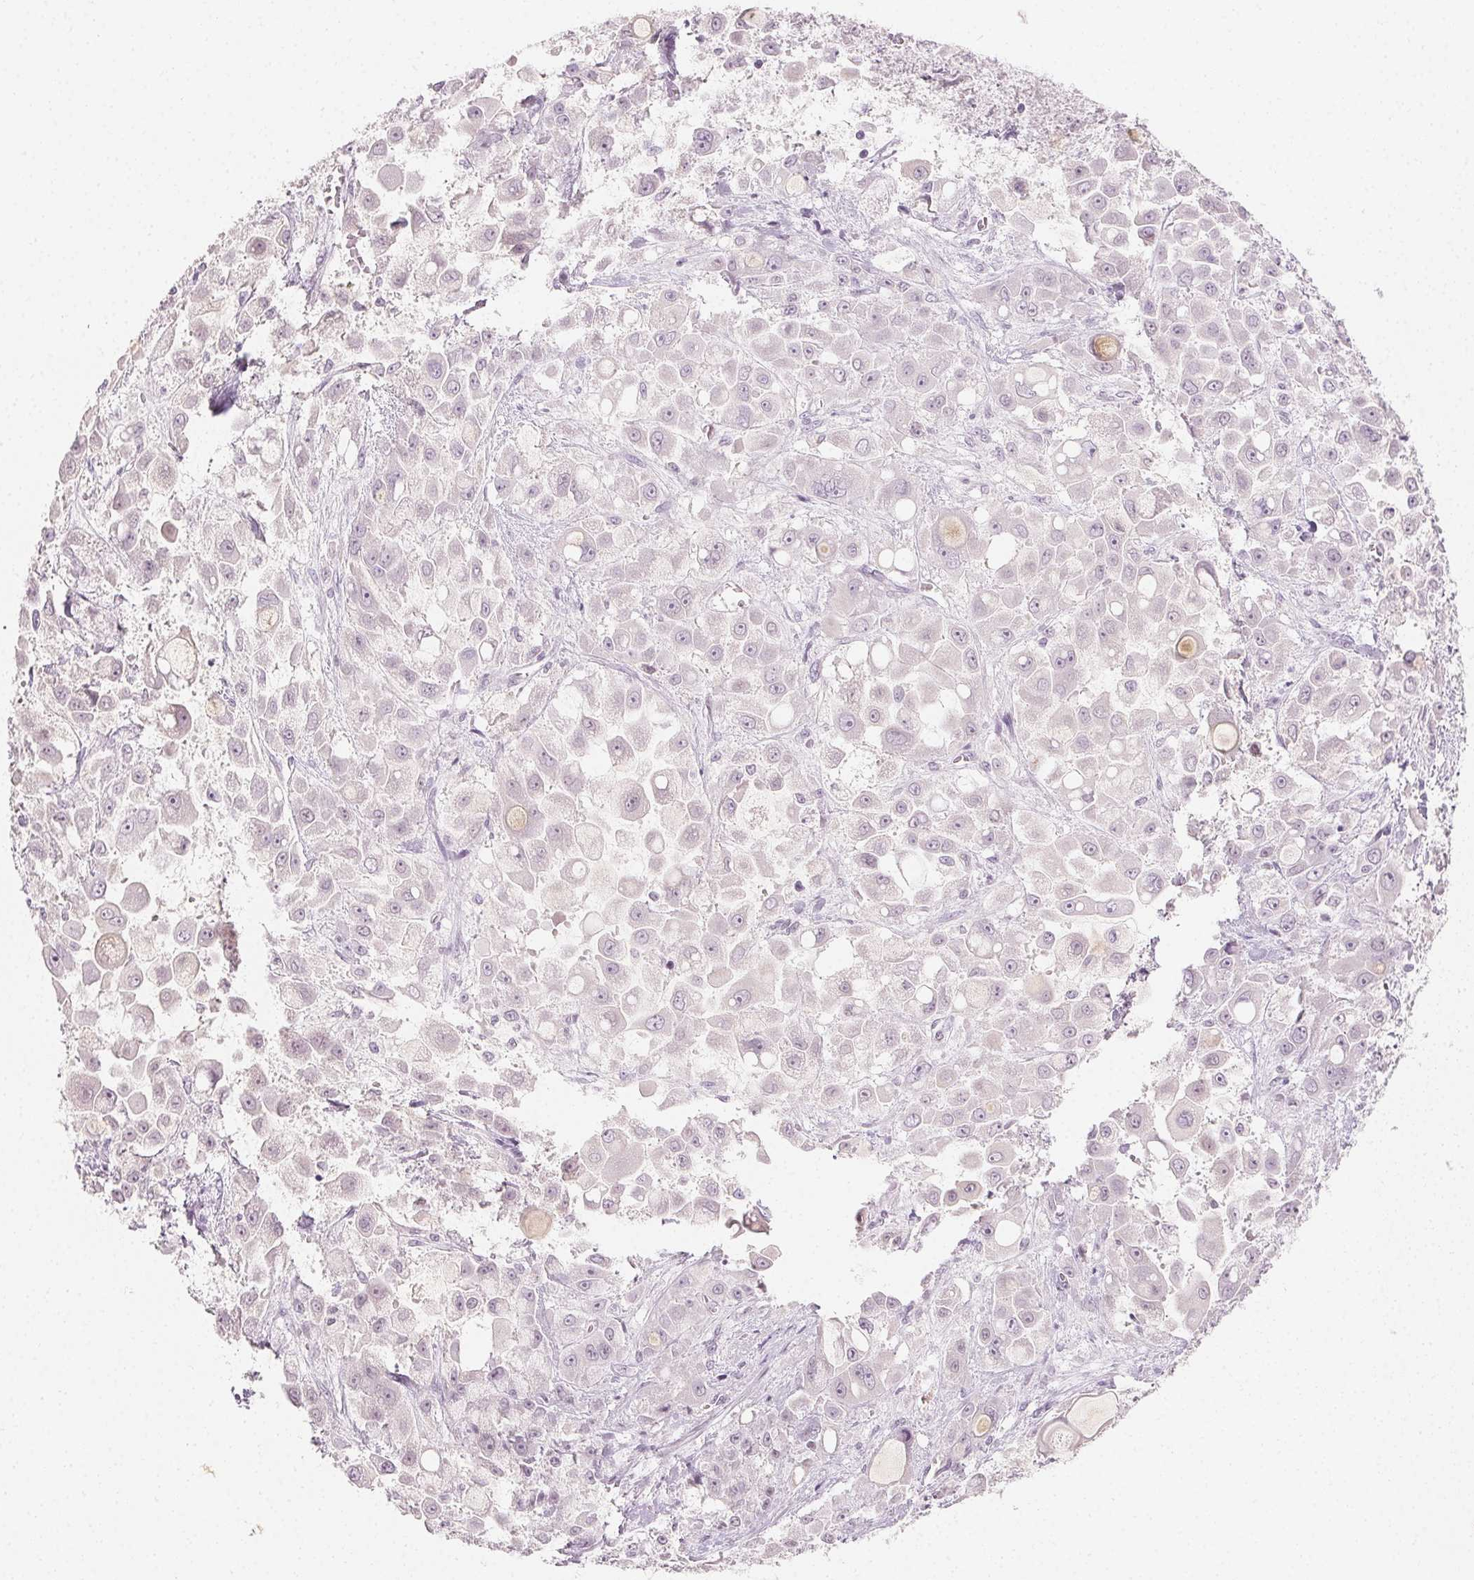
{"staining": {"intensity": "negative", "quantity": "none", "location": "none"}, "tissue": "stomach cancer", "cell_type": "Tumor cells", "image_type": "cancer", "snomed": [{"axis": "morphology", "description": "Adenocarcinoma, NOS"}, {"axis": "topography", "description": "Stomach"}], "caption": "Tumor cells show no significant positivity in stomach cancer.", "gene": "AFM", "patient": {"sex": "female", "age": 76}}